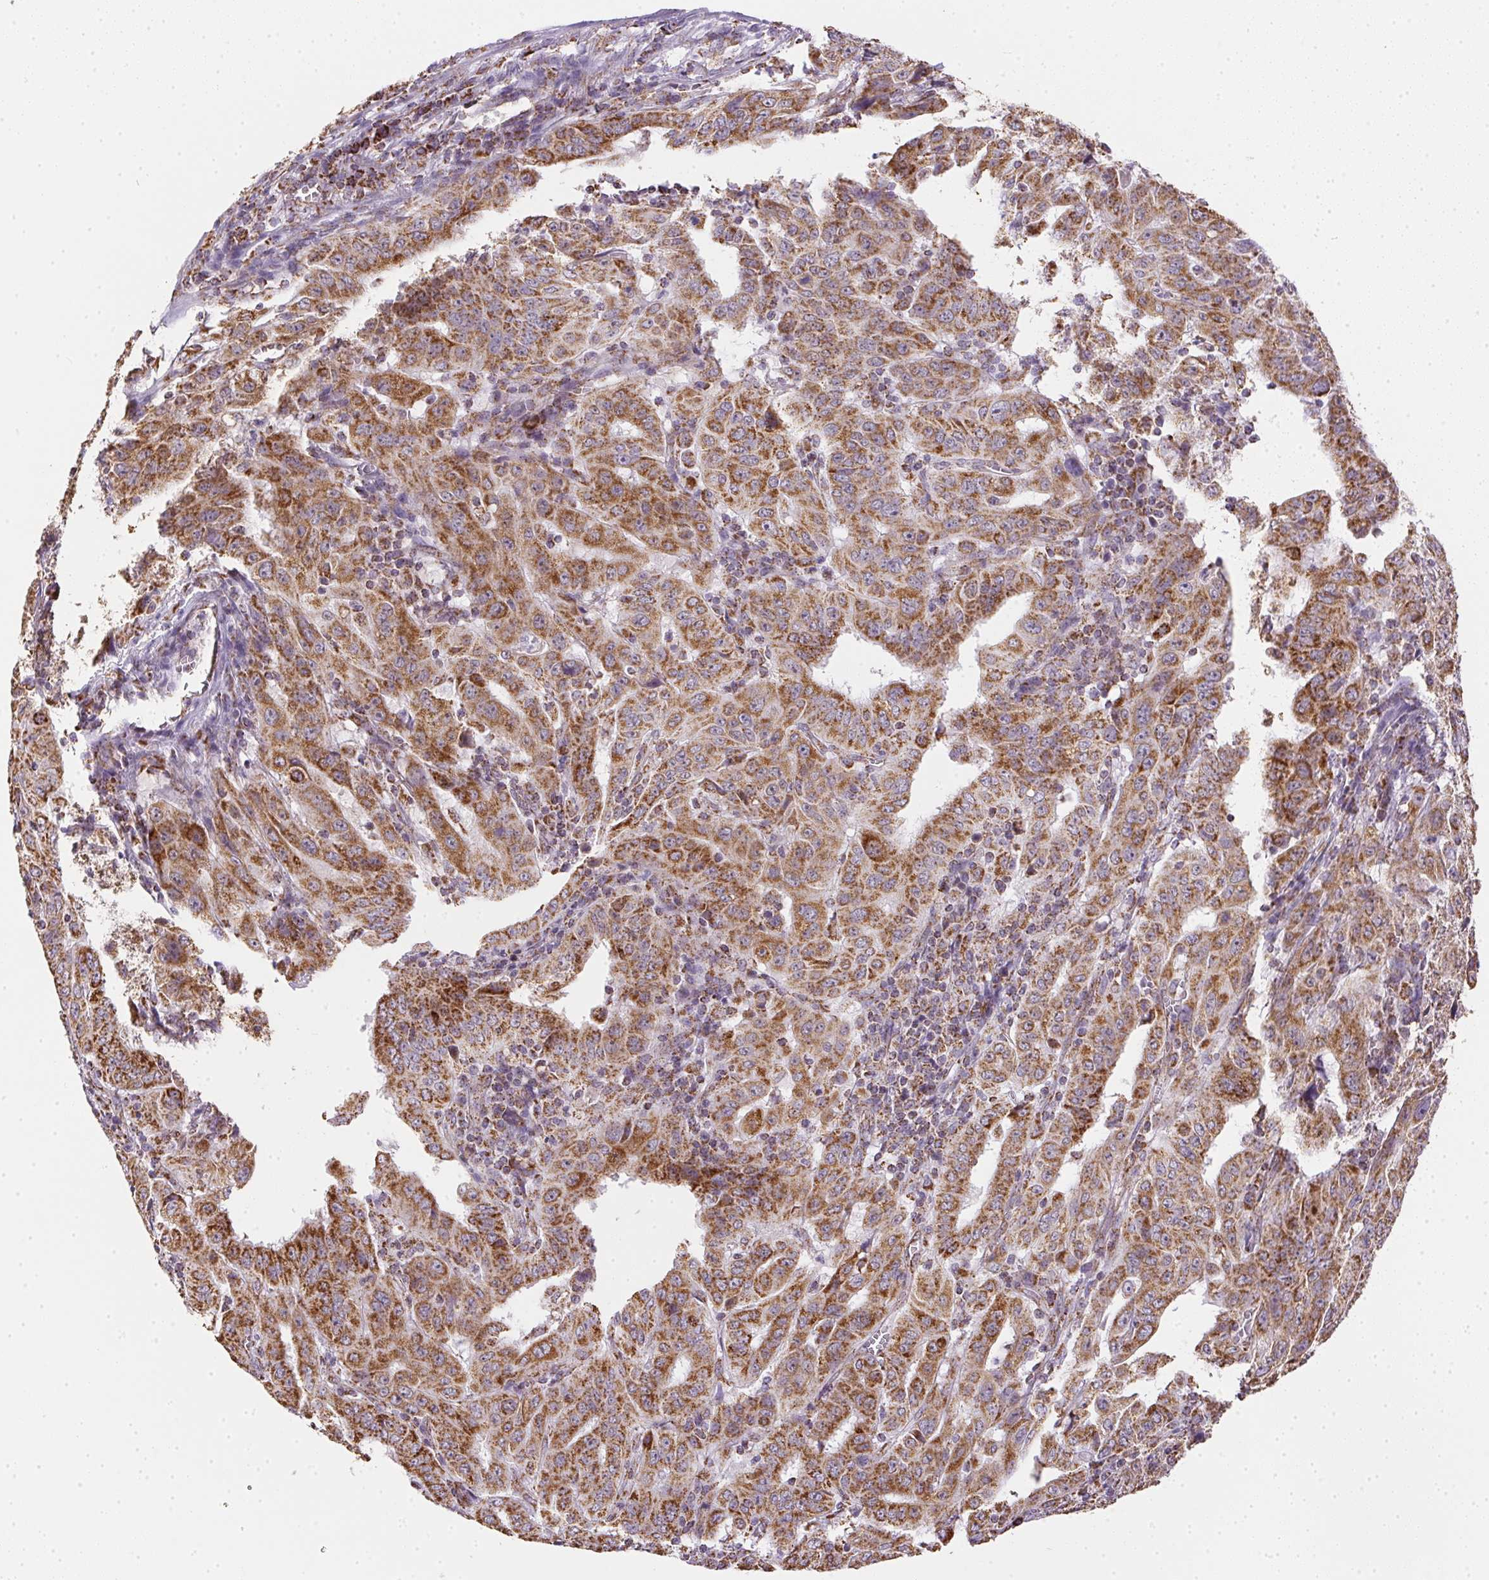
{"staining": {"intensity": "moderate", "quantity": ">75%", "location": "cytoplasmic/membranous"}, "tissue": "pancreatic cancer", "cell_type": "Tumor cells", "image_type": "cancer", "snomed": [{"axis": "morphology", "description": "Adenocarcinoma, NOS"}, {"axis": "topography", "description": "Pancreas"}], "caption": "DAB immunohistochemical staining of human pancreatic adenocarcinoma demonstrates moderate cytoplasmic/membranous protein staining in about >75% of tumor cells.", "gene": "MAPK11", "patient": {"sex": "male", "age": 63}}